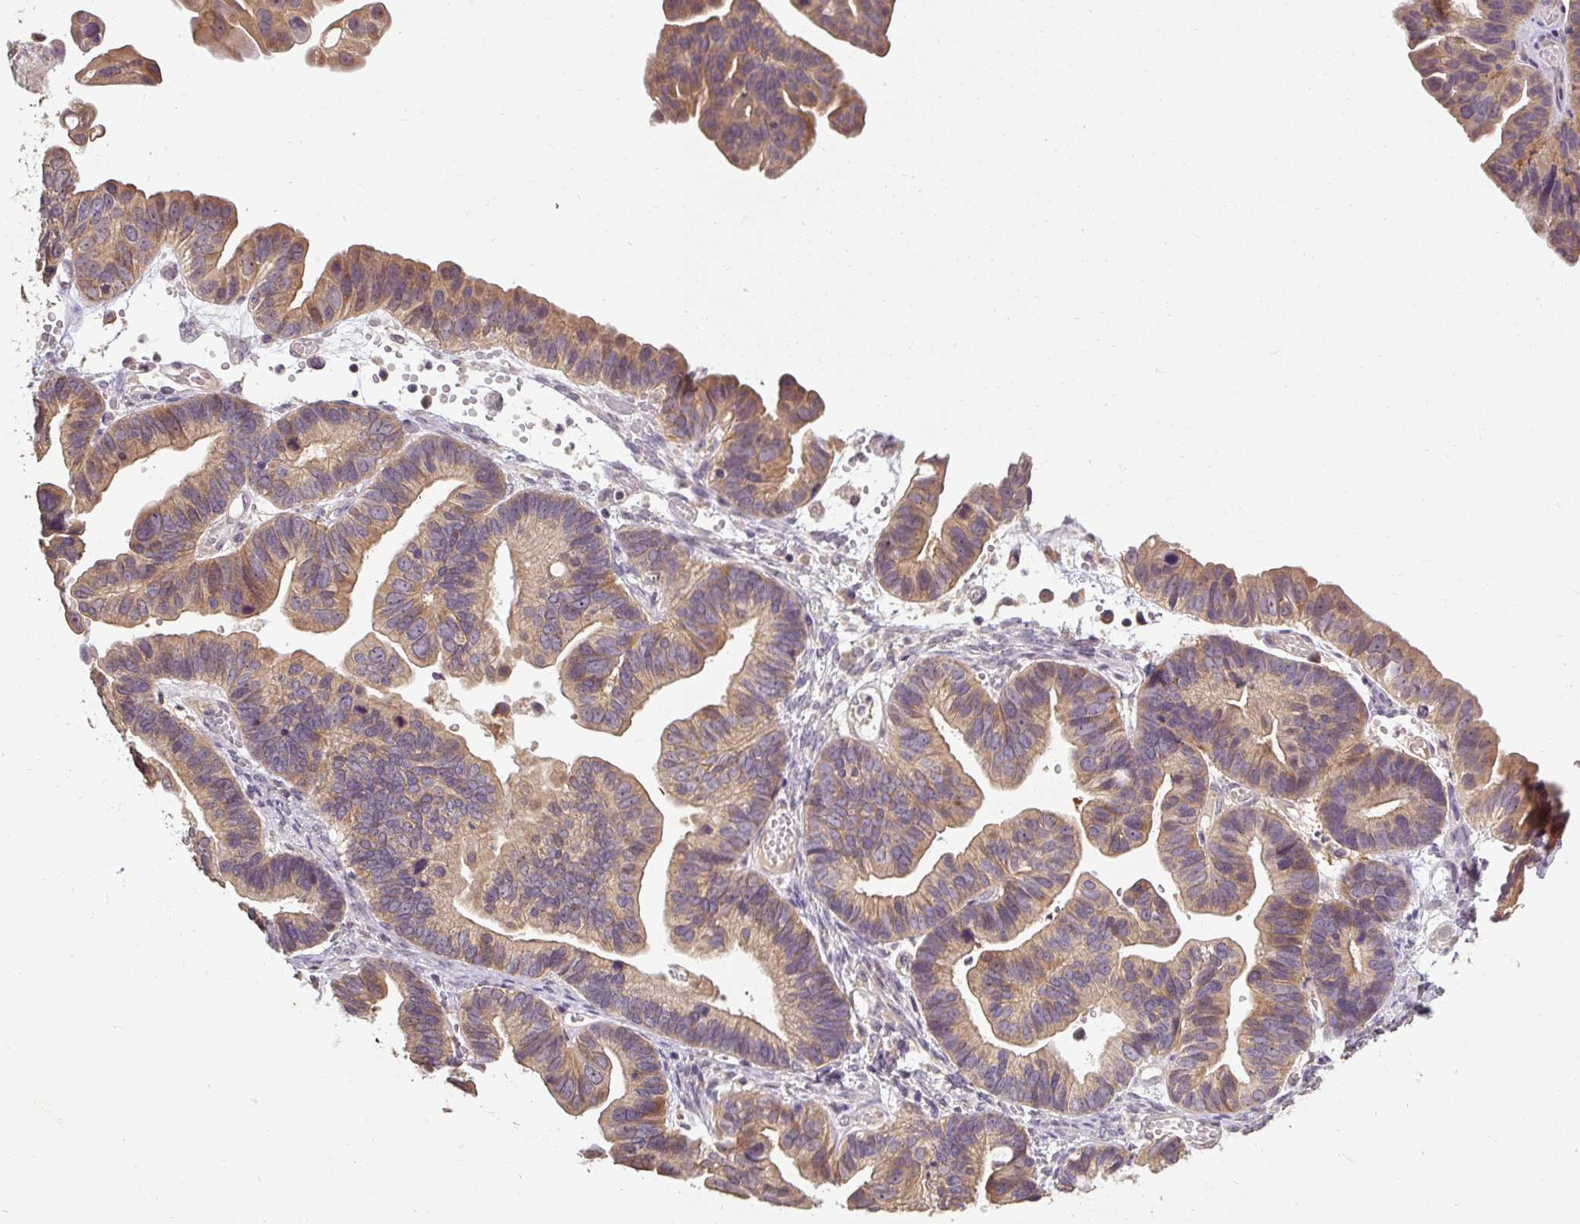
{"staining": {"intensity": "moderate", "quantity": ">75%", "location": "cytoplasmic/membranous"}, "tissue": "ovarian cancer", "cell_type": "Tumor cells", "image_type": "cancer", "snomed": [{"axis": "morphology", "description": "Cystadenocarcinoma, serous, NOS"}, {"axis": "topography", "description": "Ovary"}], "caption": "Ovarian cancer stained with a protein marker demonstrates moderate staining in tumor cells.", "gene": "CFAP65", "patient": {"sex": "female", "age": 56}}